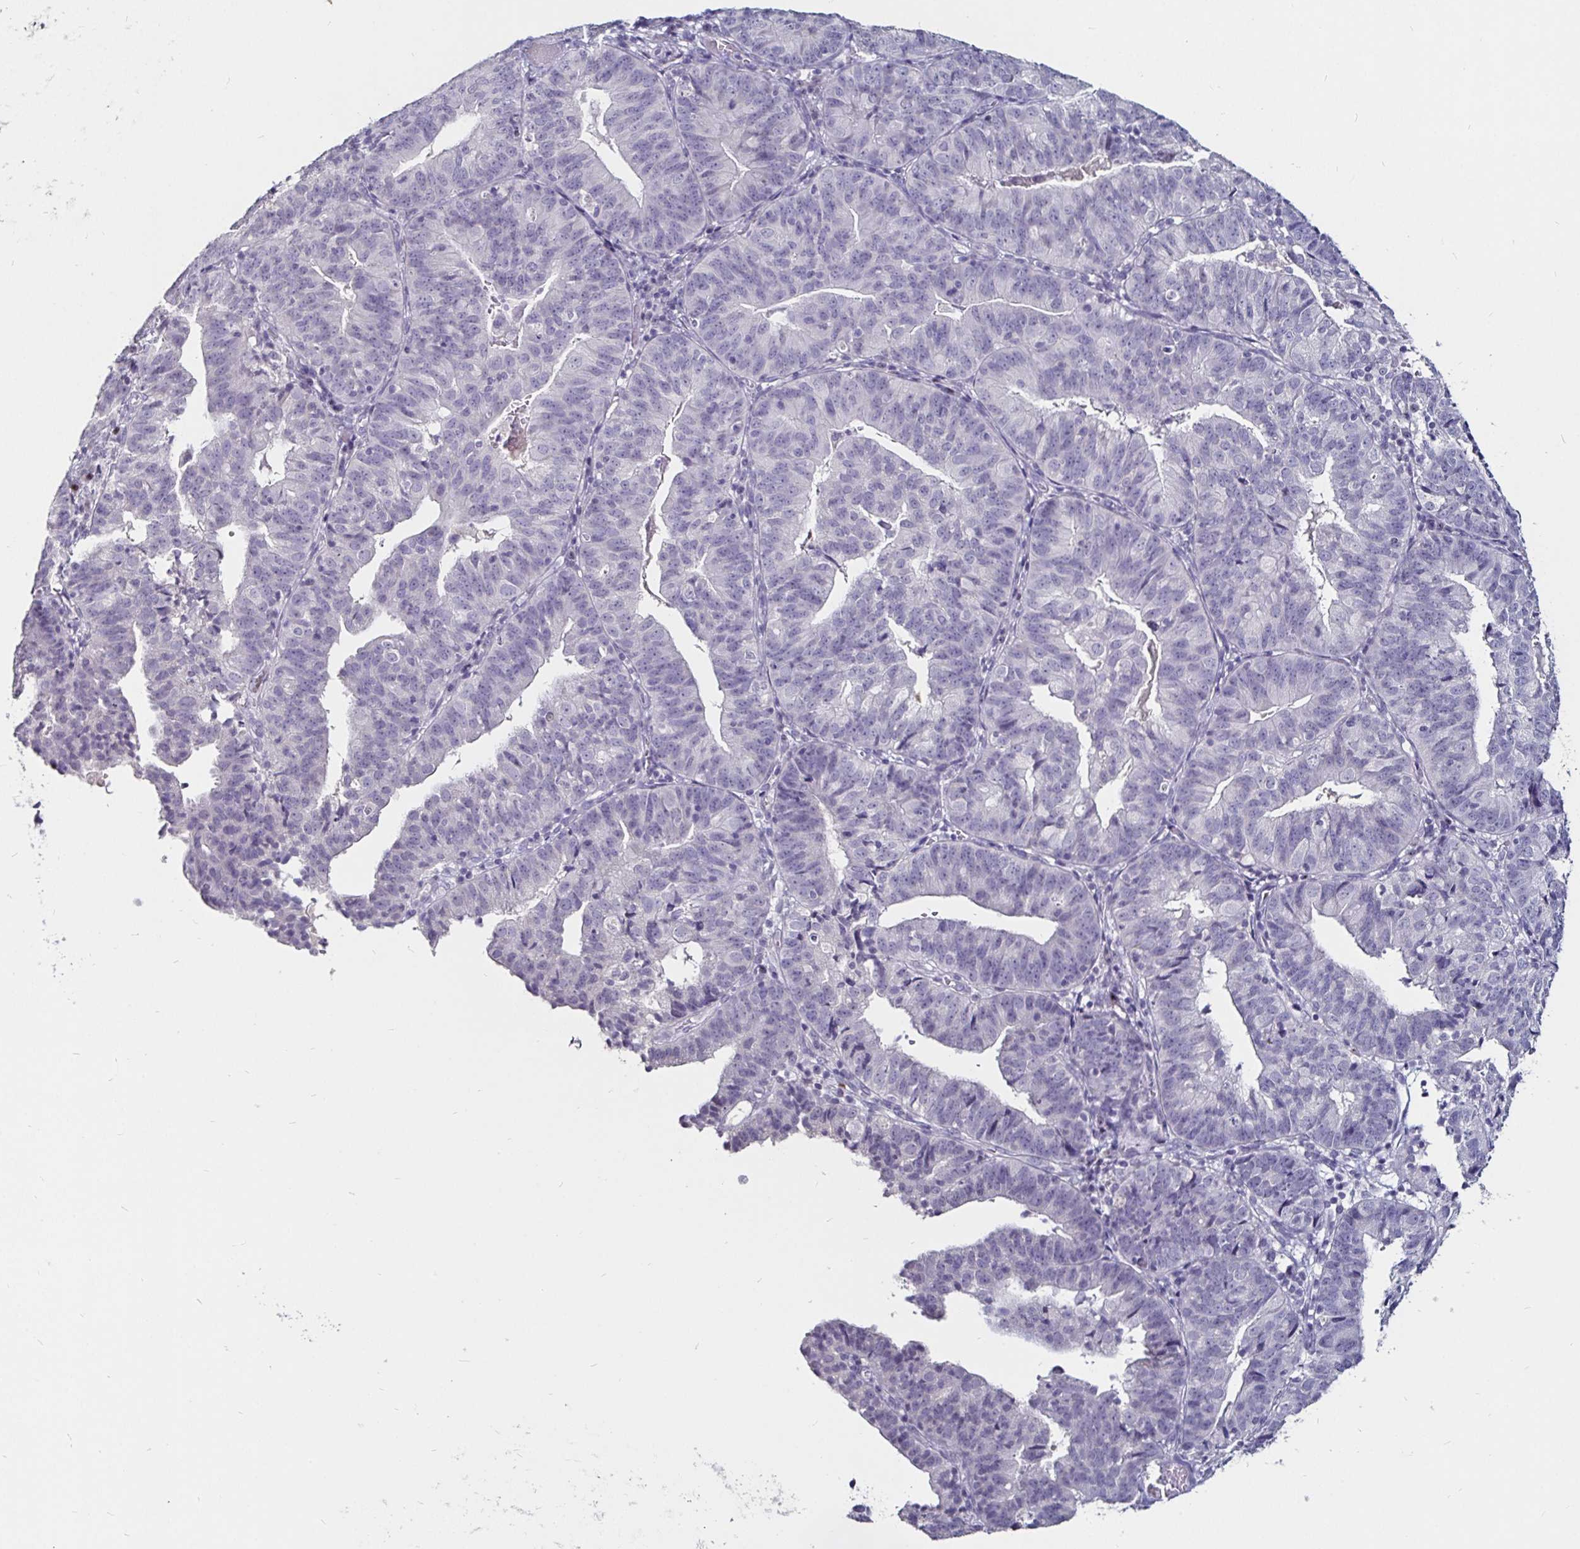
{"staining": {"intensity": "negative", "quantity": "none", "location": "none"}, "tissue": "endometrial cancer", "cell_type": "Tumor cells", "image_type": "cancer", "snomed": [{"axis": "morphology", "description": "Adenocarcinoma, NOS"}, {"axis": "topography", "description": "Endometrium"}], "caption": "Tumor cells show no significant expression in adenocarcinoma (endometrial).", "gene": "FAIM2", "patient": {"sex": "female", "age": 56}}